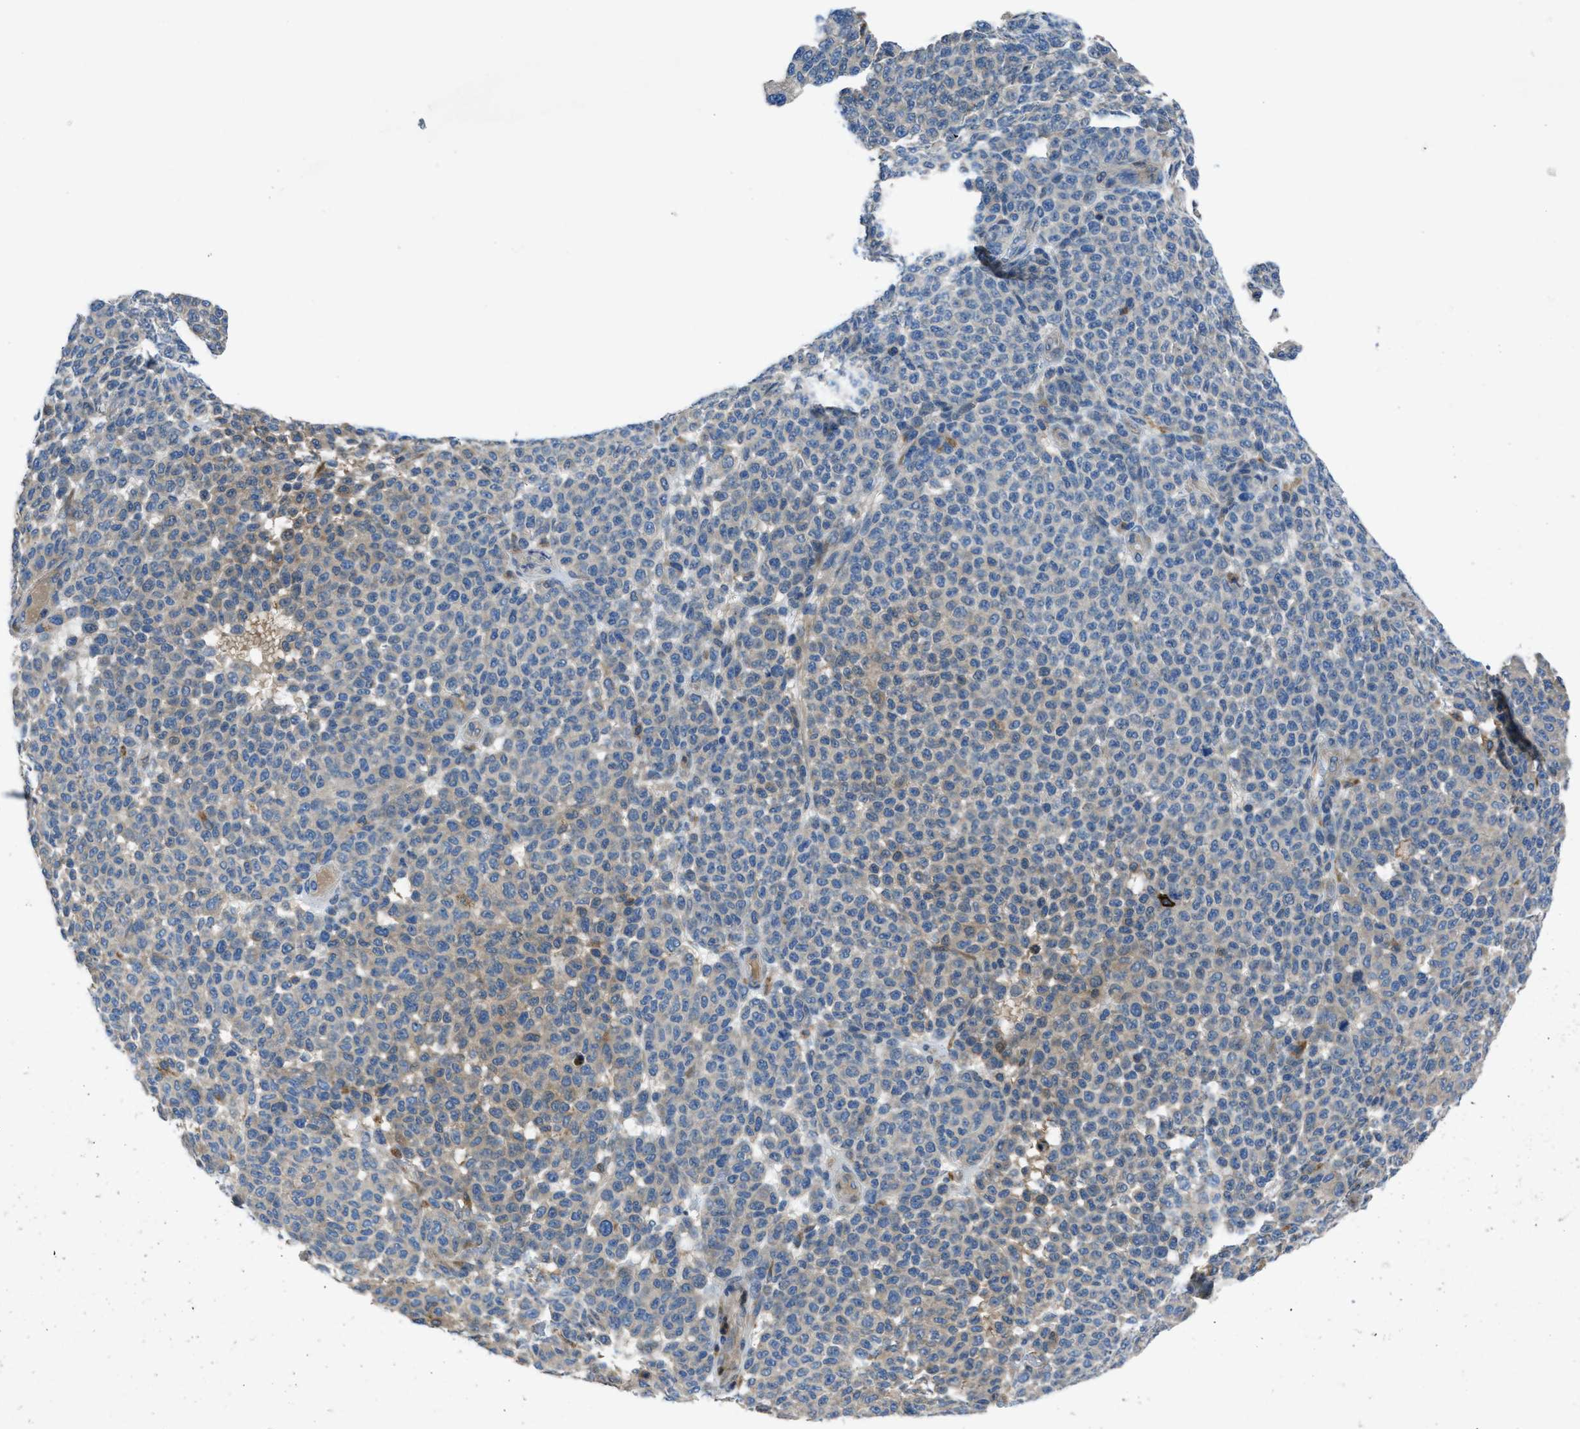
{"staining": {"intensity": "weak", "quantity": "<25%", "location": "cytoplasmic/membranous"}, "tissue": "melanoma", "cell_type": "Tumor cells", "image_type": "cancer", "snomed": [{"axis": "morphology", "description": "Malignant melanoma, NOS"}, {"axis": "topography", "description": "Skin"}], "caption": "Human malignant melanoma stained for a protein using immunohistochemistry (IHC) shows no positivity in tumor cells.", "gene": "MAP3K20", "patient": {"sex": "male", "age": 59}}